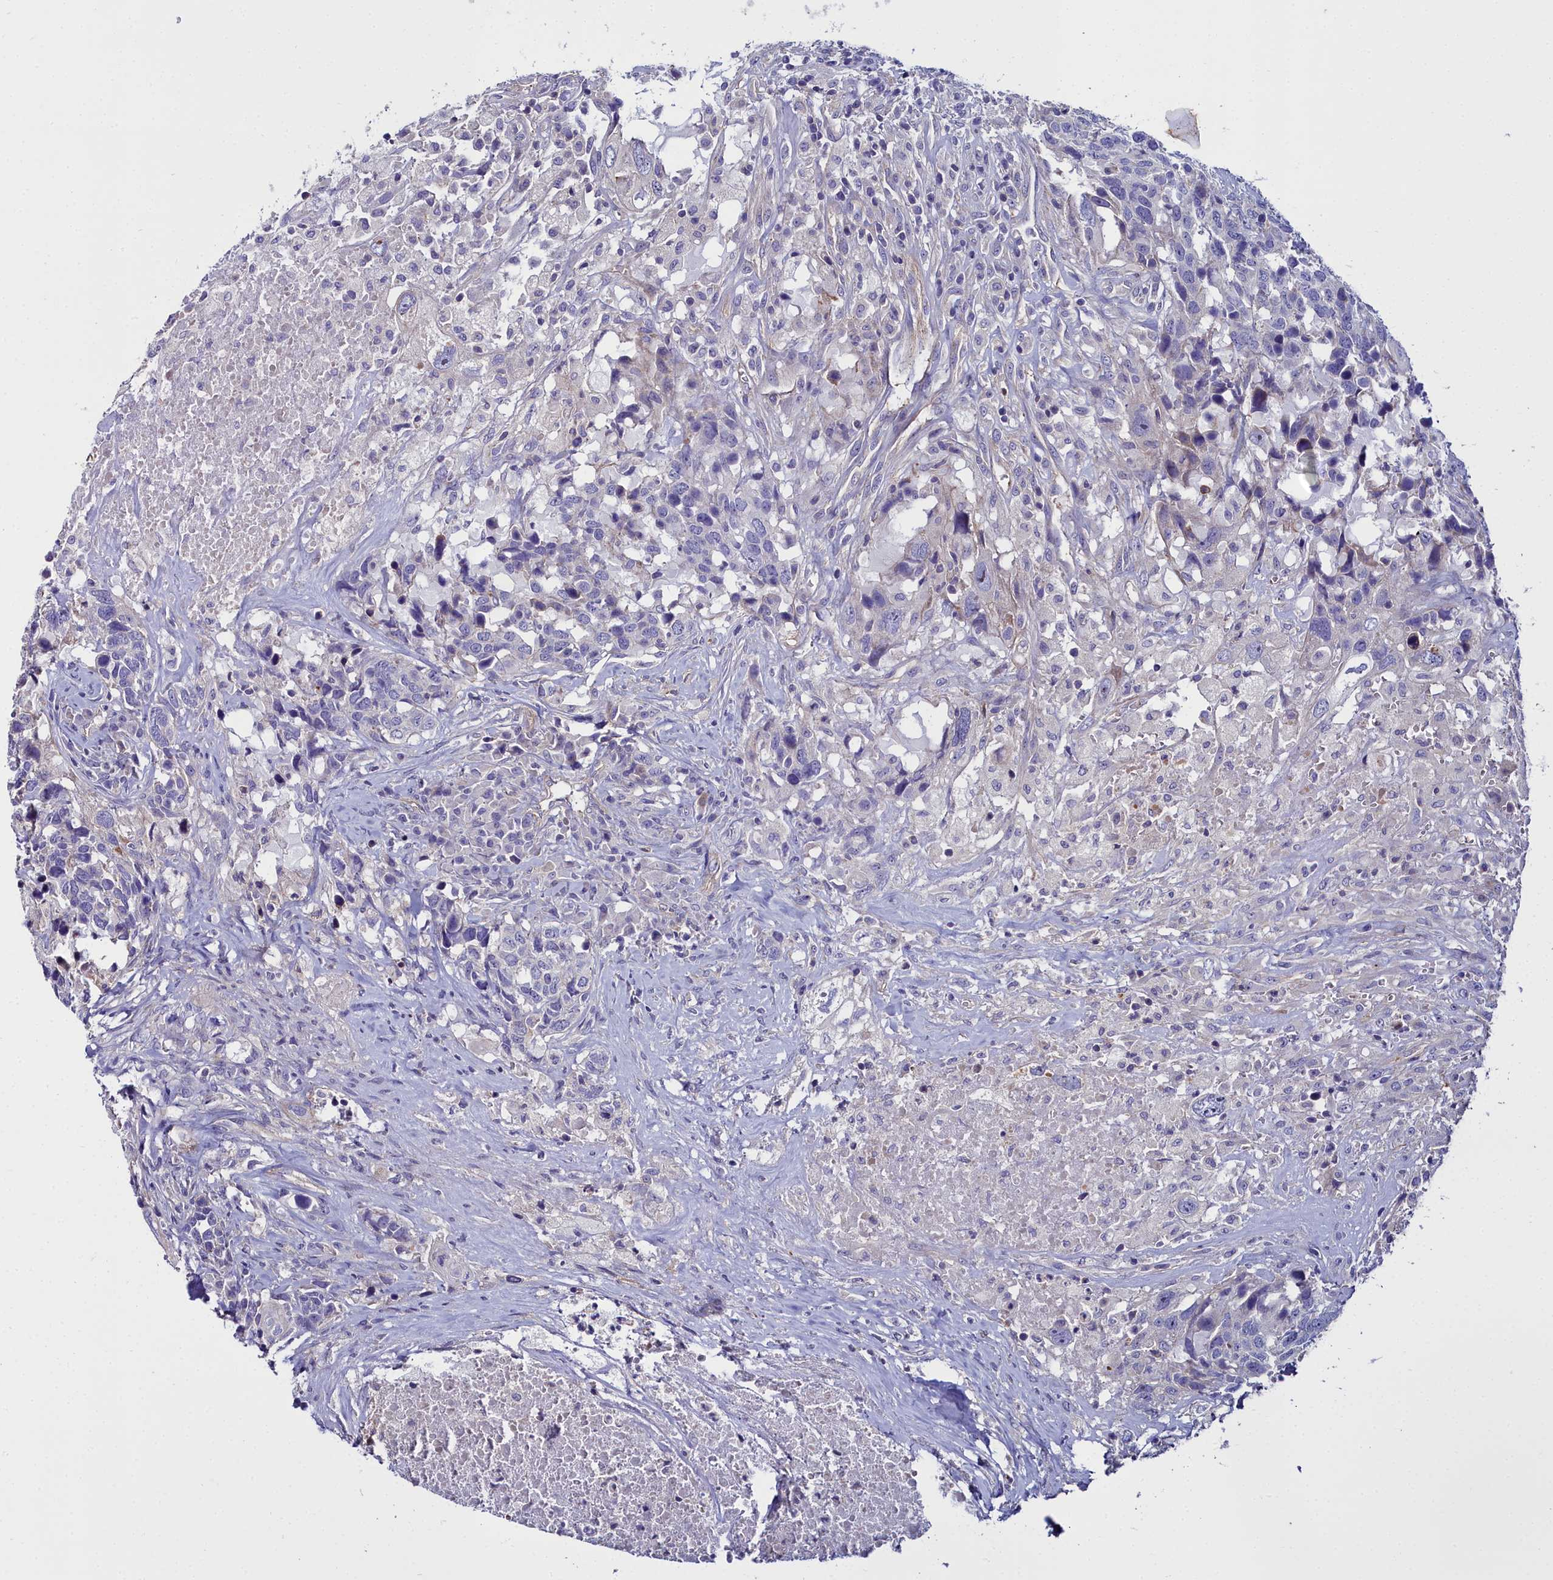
{"staining": {"intensity": "negative", "quantity": "none", "location": "none"}, "tissue": "head and neck cancer", "cell_type": "Tumor cells", "image_type": "cancer", "snomed": [{"axis": "morphology", "description": "Squamous cell carcinoma, NOS"}, {"axis": "topography", "description": "Head-Neck"}], "caption": "The histopathology image shows no significant staining in tumor cells of squamous cell carcinoma (head and neck).", "gene": "FADS3", "patient": {"sex": "male", "age": 66}}